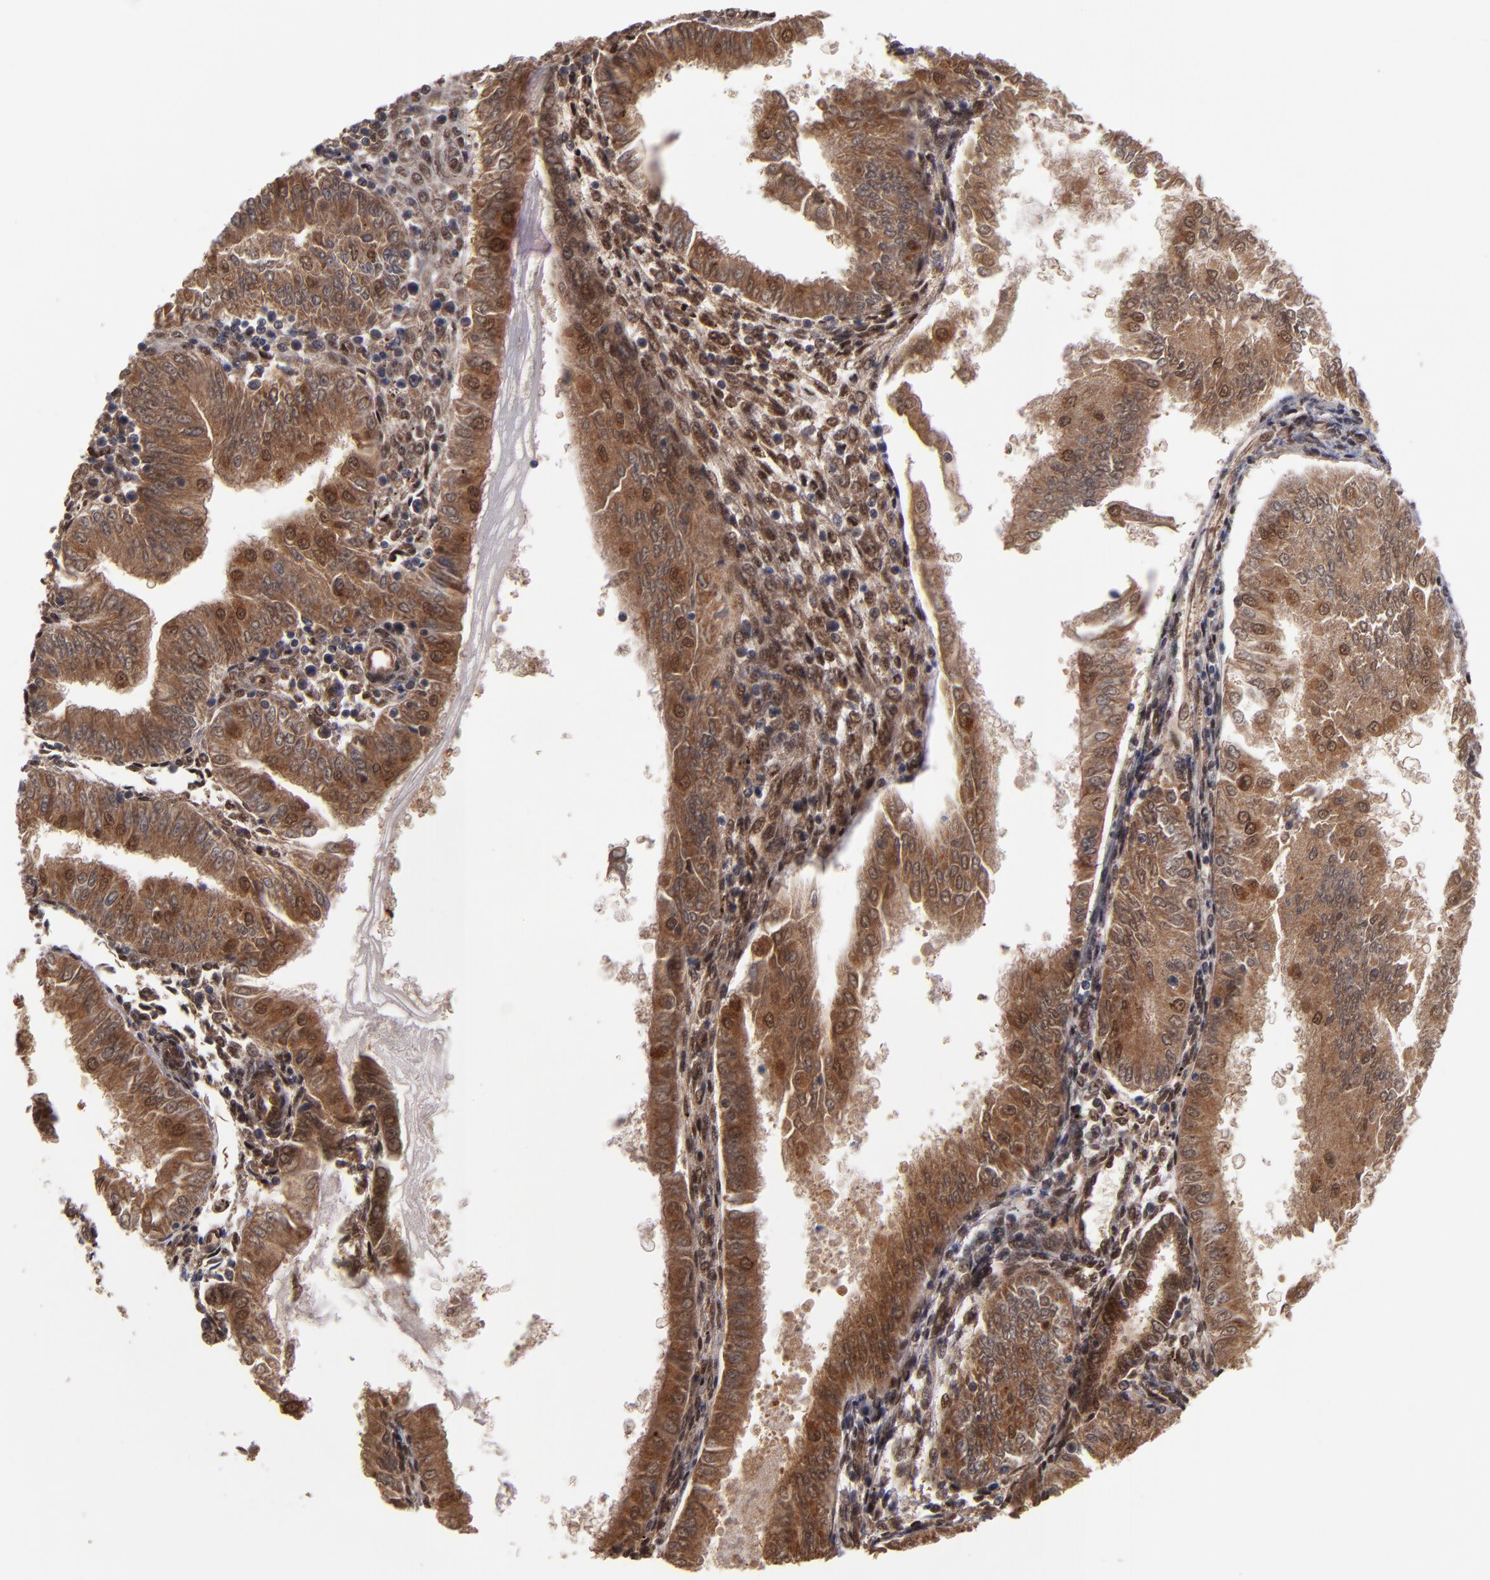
{"staining": {"intensity": "strong", "quantity": ">75%", "location": "cytoplasmic/membranous"}, "tissue": "endometrial cancer", "cell_type": "Tumor cells", "image_type": "cancer", "snomed": [{"axis": "morphology", "description": "Adenocarcinoma, NOS"}, {"axis": "topography", "description": "Endometrium"}], "caption": "The histopathology image exhibits staining of adenocarcinoma (endometrial), revealing strong cytoplasmic/membranous protein expression (brown color) within tumor cells.", "gene": "CUL5", "patient": {"sex": "female", "age": 53}}